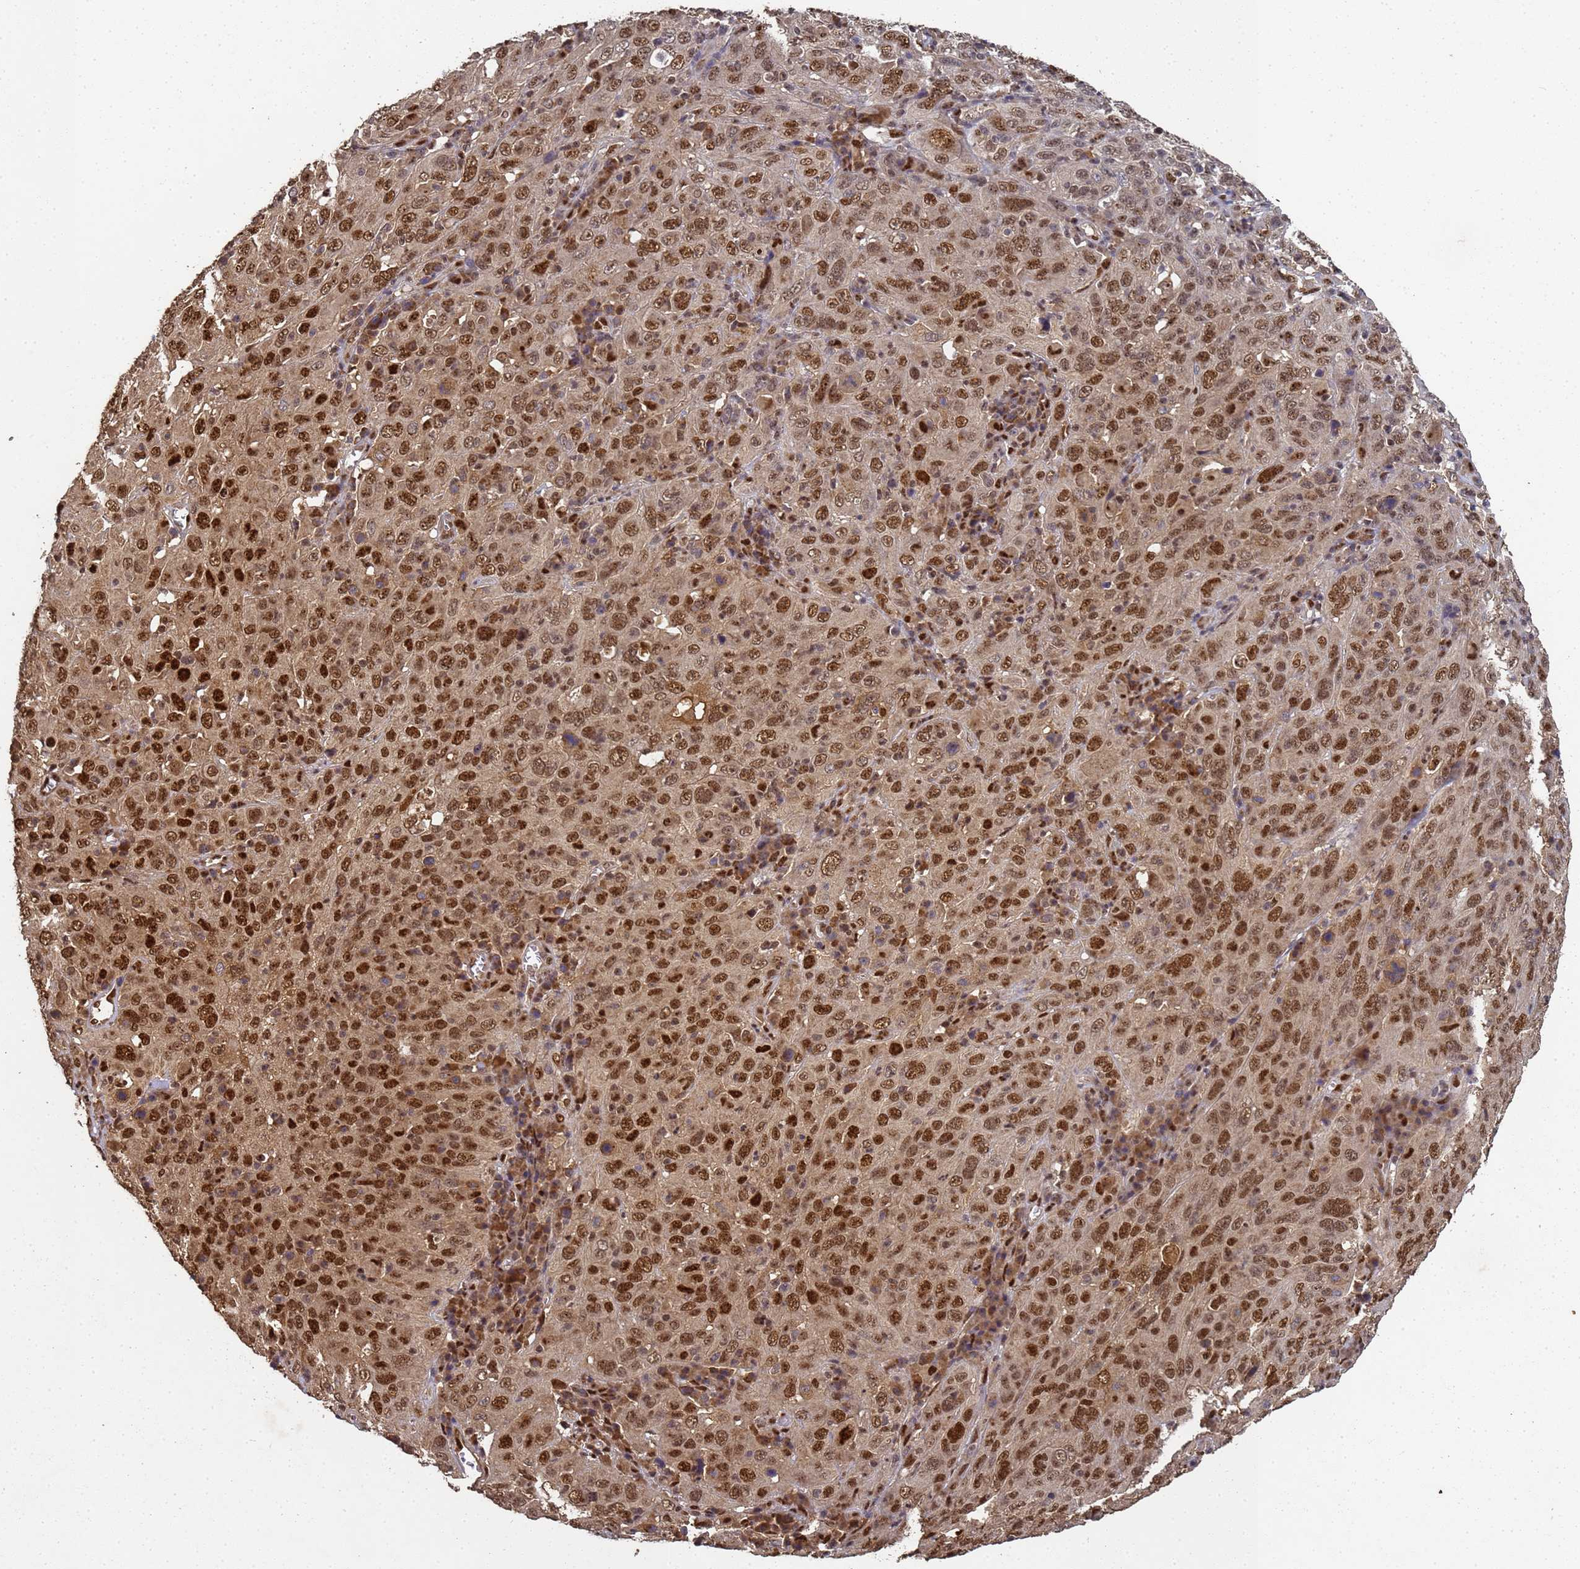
{"staining": {"intensity": "moderate", "quantity": ">75%", "location": "cytoplasmic/membranous,nuclear"}, "tissue": "cervical cancer", "cell_type": "Tumor cells", "image_type": "cancer", "snomed": [{"axis": "morphology", "description": "Squamous cell carcinoma, NOS"}, {"axis": "topography", "description": "Cervix"}], "caption": "The immunohistochemical stain shows moderate cytoplasmic/membranous and nuclear expression in tumor cells of squamous cell carcinoma (cervical) tissue. The staining was performed using DAB (3,3'-diaminobenzidine) to visualize the protein expression in brown, while the nuclei were stained in blue with hematoxylin (Magnification: 20x).", "gene": "SECISBP2", "patient": {"sex": "female", "age": 46}}